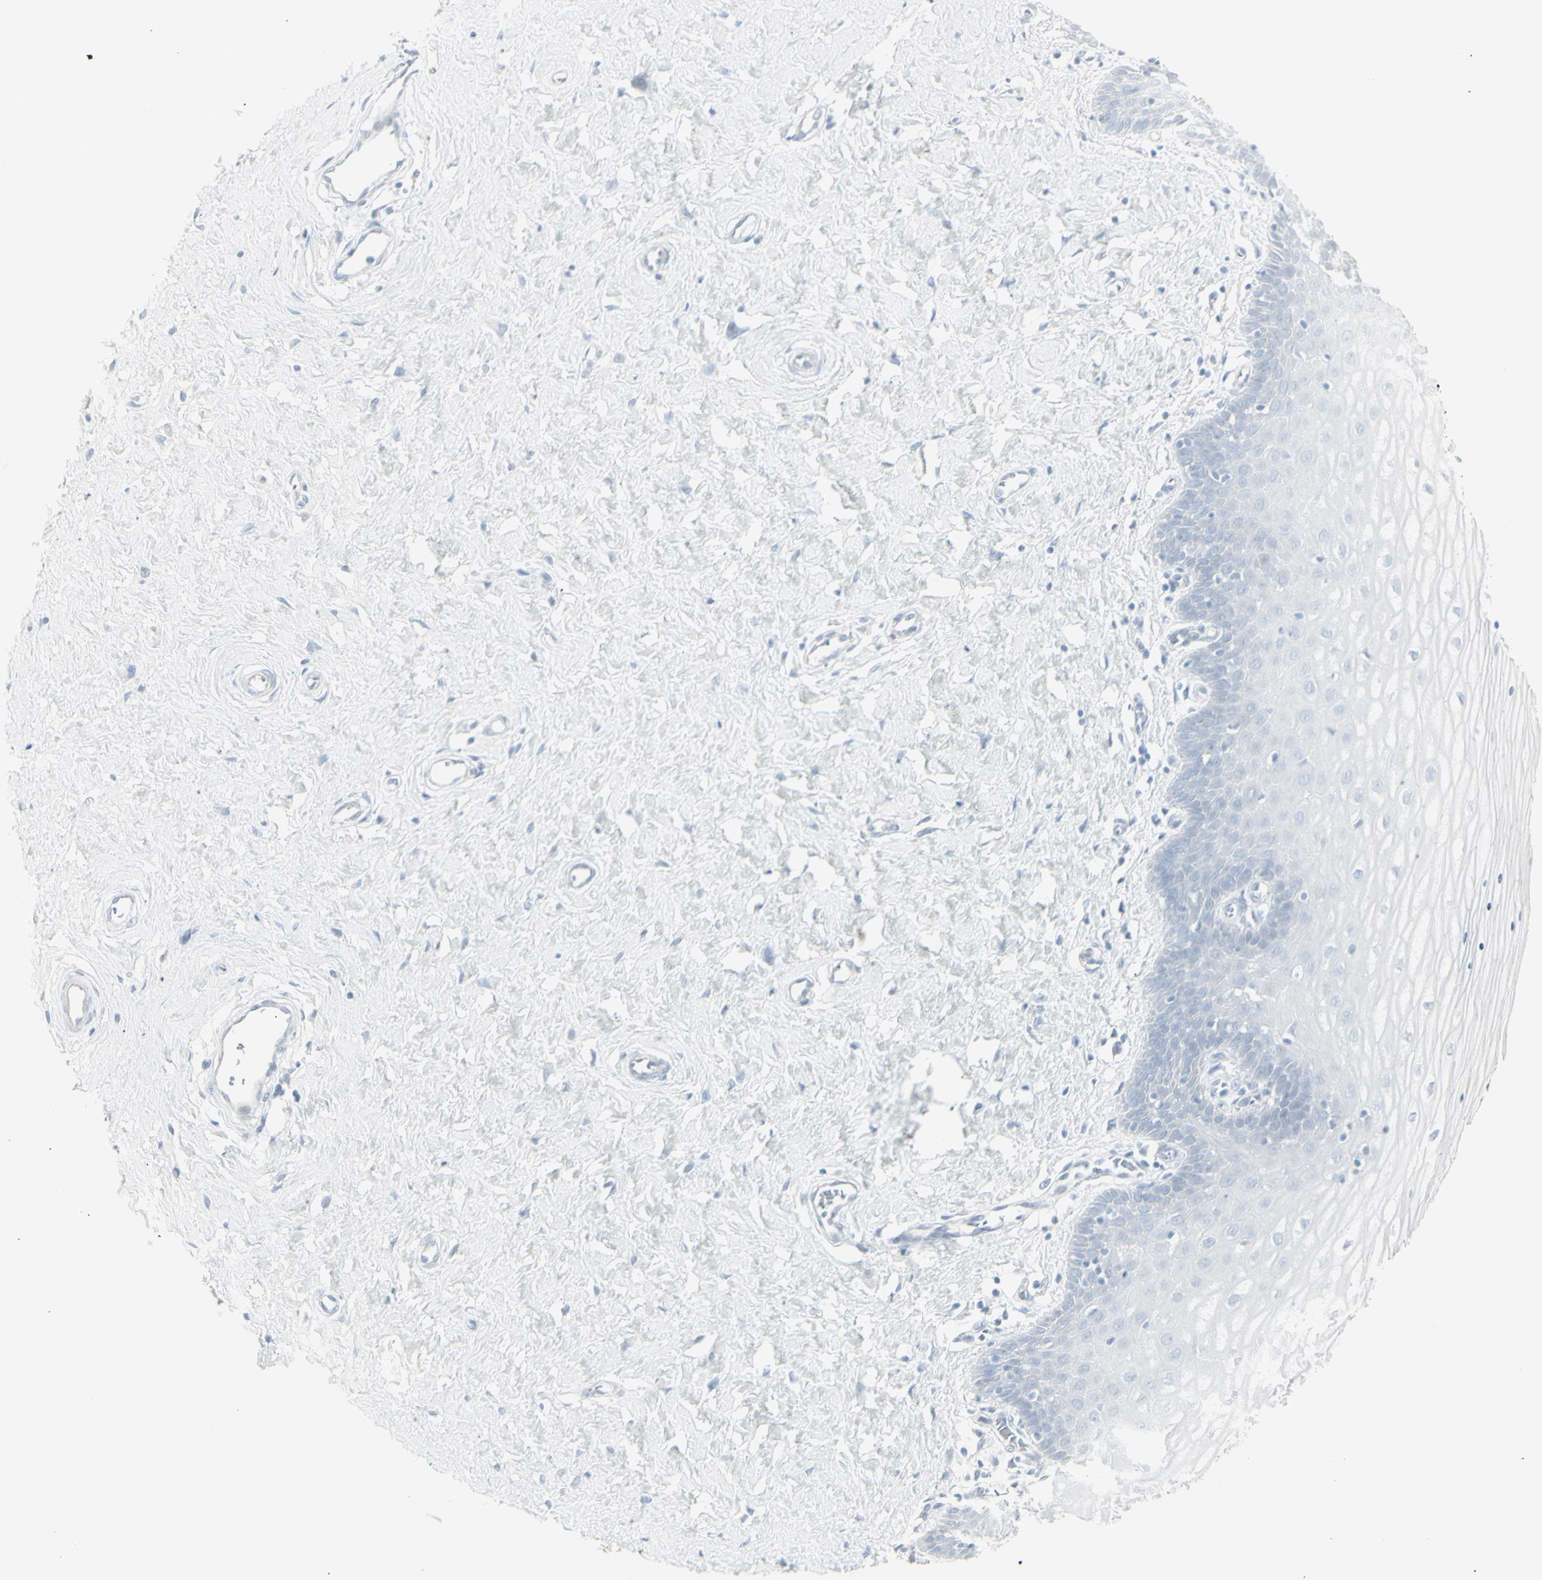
{"staining": {"intensity": "negative", "quantity": "none", "location": "none"}, "tissue": "cervix", "cell_type": "Glandular cells", "image_type": "normal", "snomed": [{"axis": "morphology", "description": "Normal tissue, NOS"}, {"axis": "topography", "description": "Cervix"}], "caption": "Immunohistochemistry of normal cervix displays no staining in glandular cells. (Stains: DAB immunohistochemistry with hematoxylin counter stain, Microscopy: brightfield microscopy at high magnification).", "gene": "YBX2", "patient": {"sex": "female", "age": 55}}